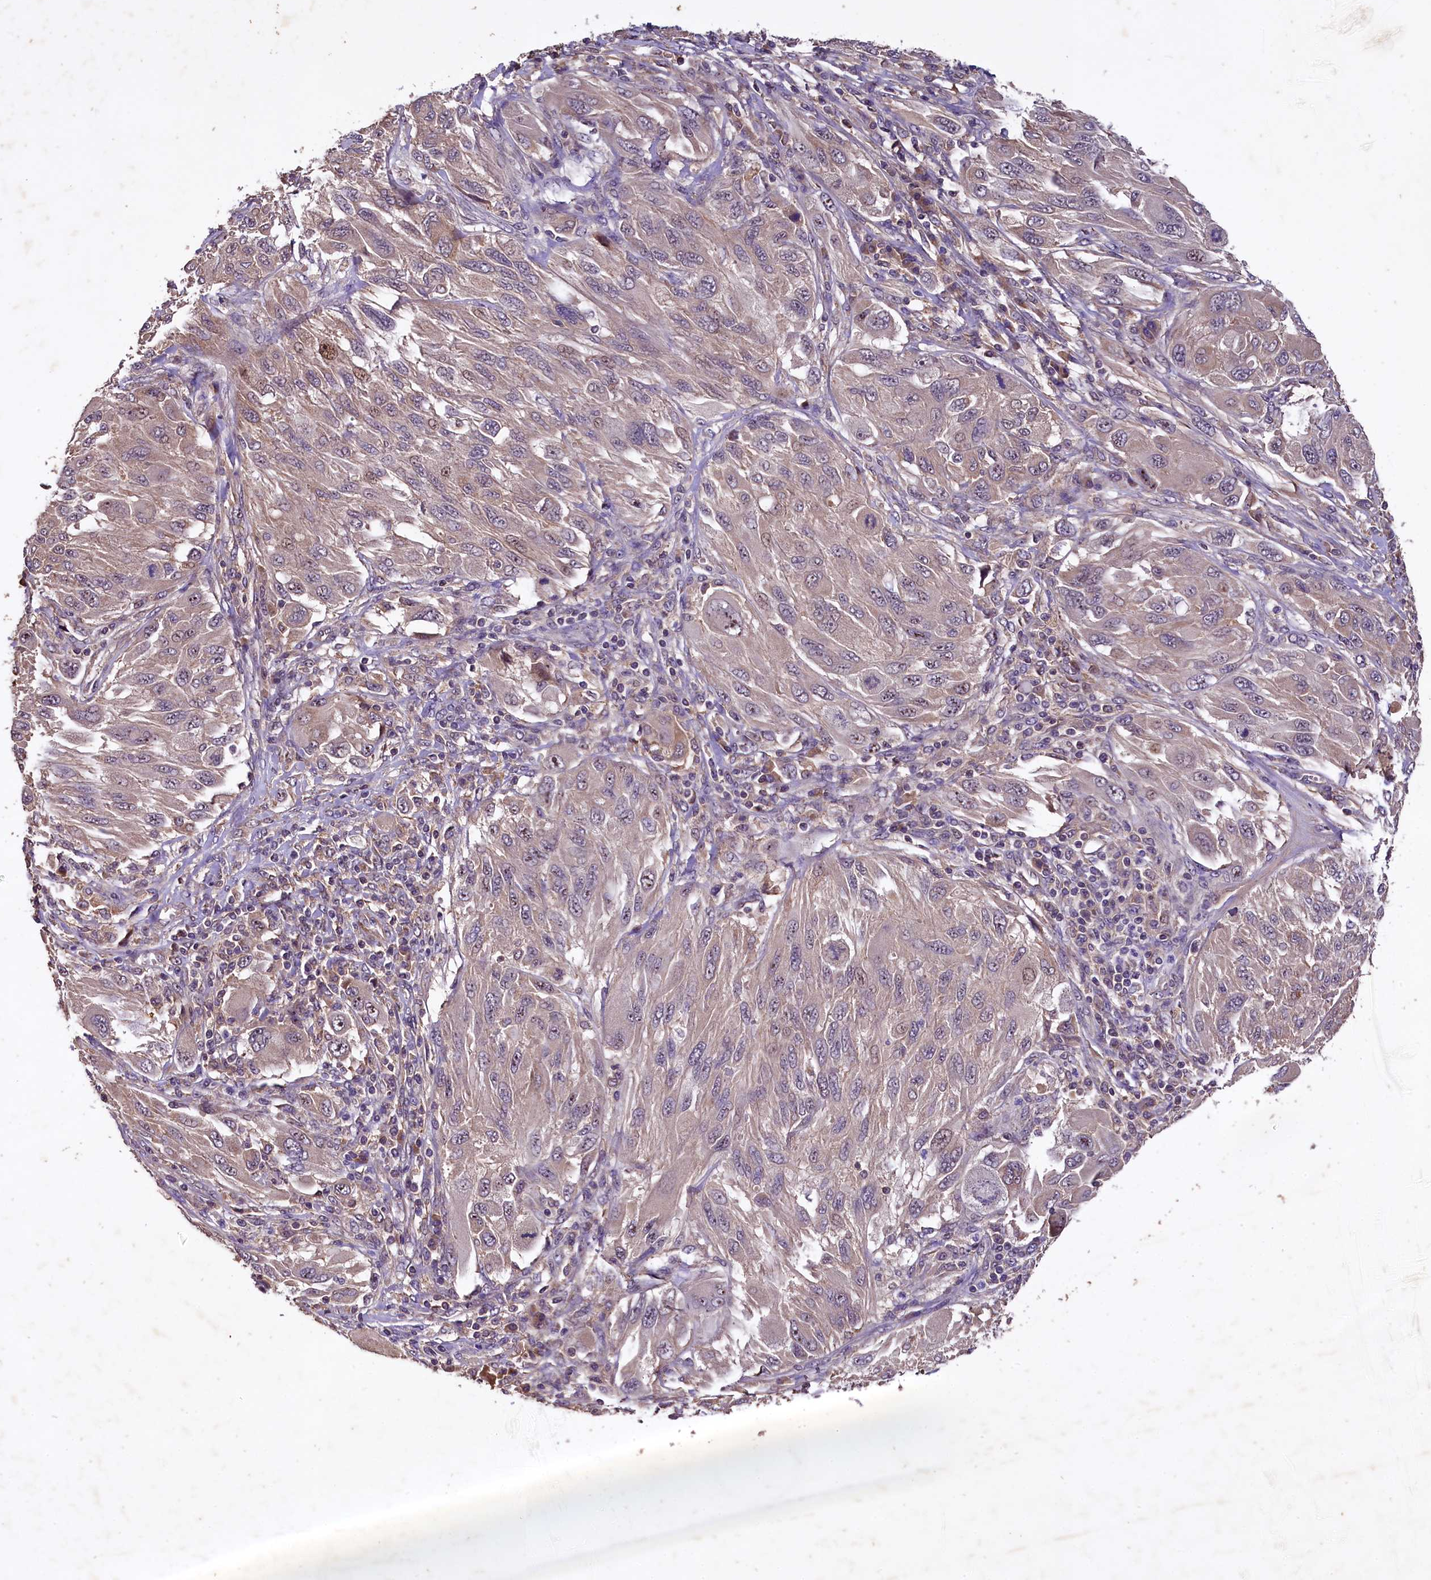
{"staining": {"intensity": "weak", "quantity": "25%-75%", "location": "cytoplasmic/membranous,nuclear"}, "tissue": "melanoma", "cell_type": "Tumor cells", "image_type": "cancer", "snomed": [{"axis": "morphology", "description": "Malignant melanoma, NOS"}, {"axis": "topography", "description": "Skin"}], "caption": "The micrograph reveals staining of malignant melanoma, revealing weak cytoplasmic/membranous and nuclear protein positivity (brown color) within tumor cells. (Brightfield microscopy of DAB IHC at high magnification).", "gene": "PLXNB1", "patient": {"sex": "female", "age": 91}}